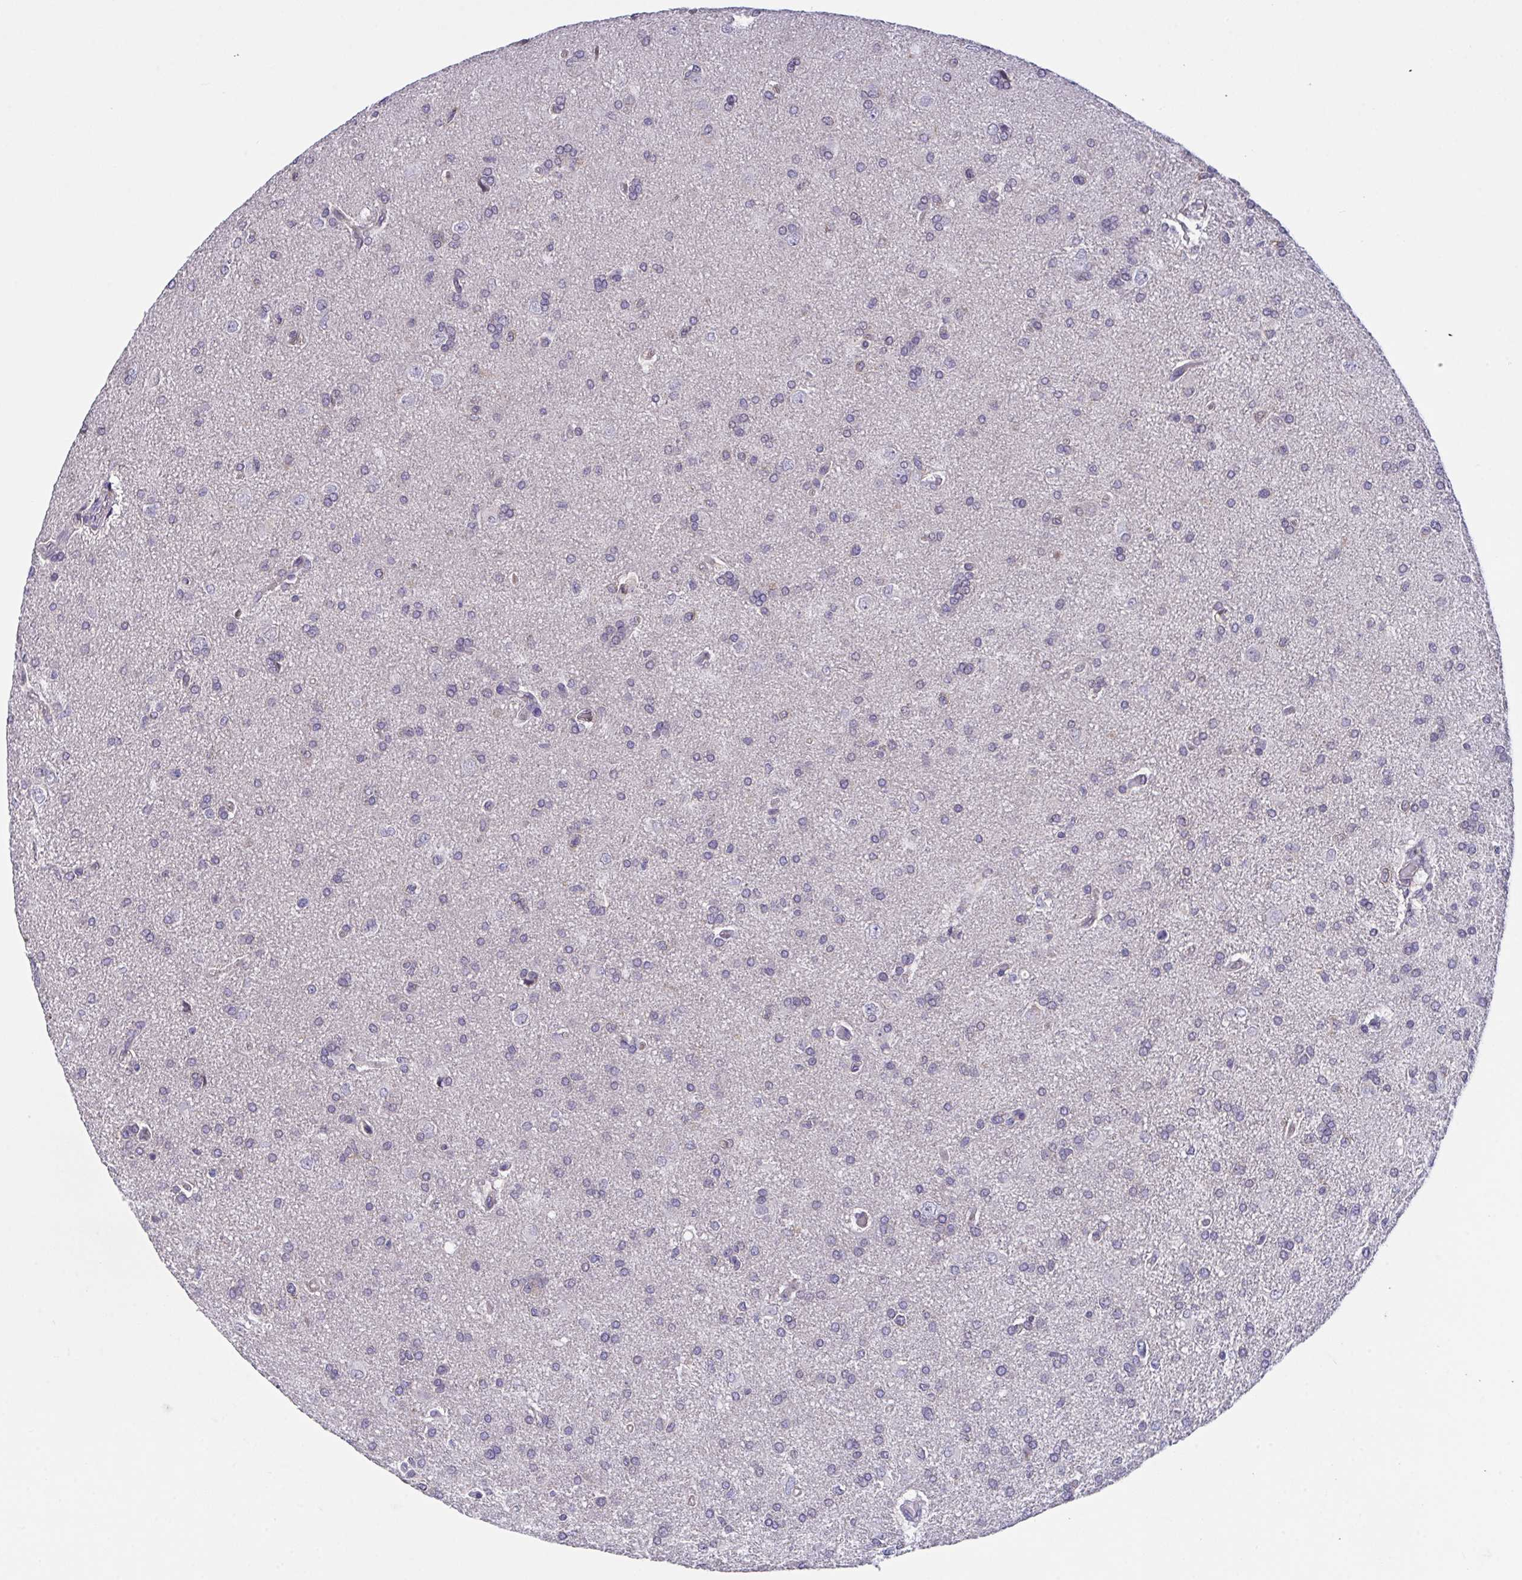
{"staining": {"intensity": "negative", "quantity": "none", "location": "none"}, "tissue": "glioma", "cell_type": "Tumor cells", "image_type": "cancer", "snomed": [{"axis": "morphology", "description": "Glioma, malignant, High grade"}, {"axis": "topography", "description": "Brain"}], "caption": "This micrograph is of malignant glioma (high-grade) stained with immunohistochemistry (IHC) to label a protein in brown with the nuclei are counter-stained blue. There is no positivity in tumor cells.", "gene": "RHOXF1", "patient": {"sex": "male", "age": 68}}